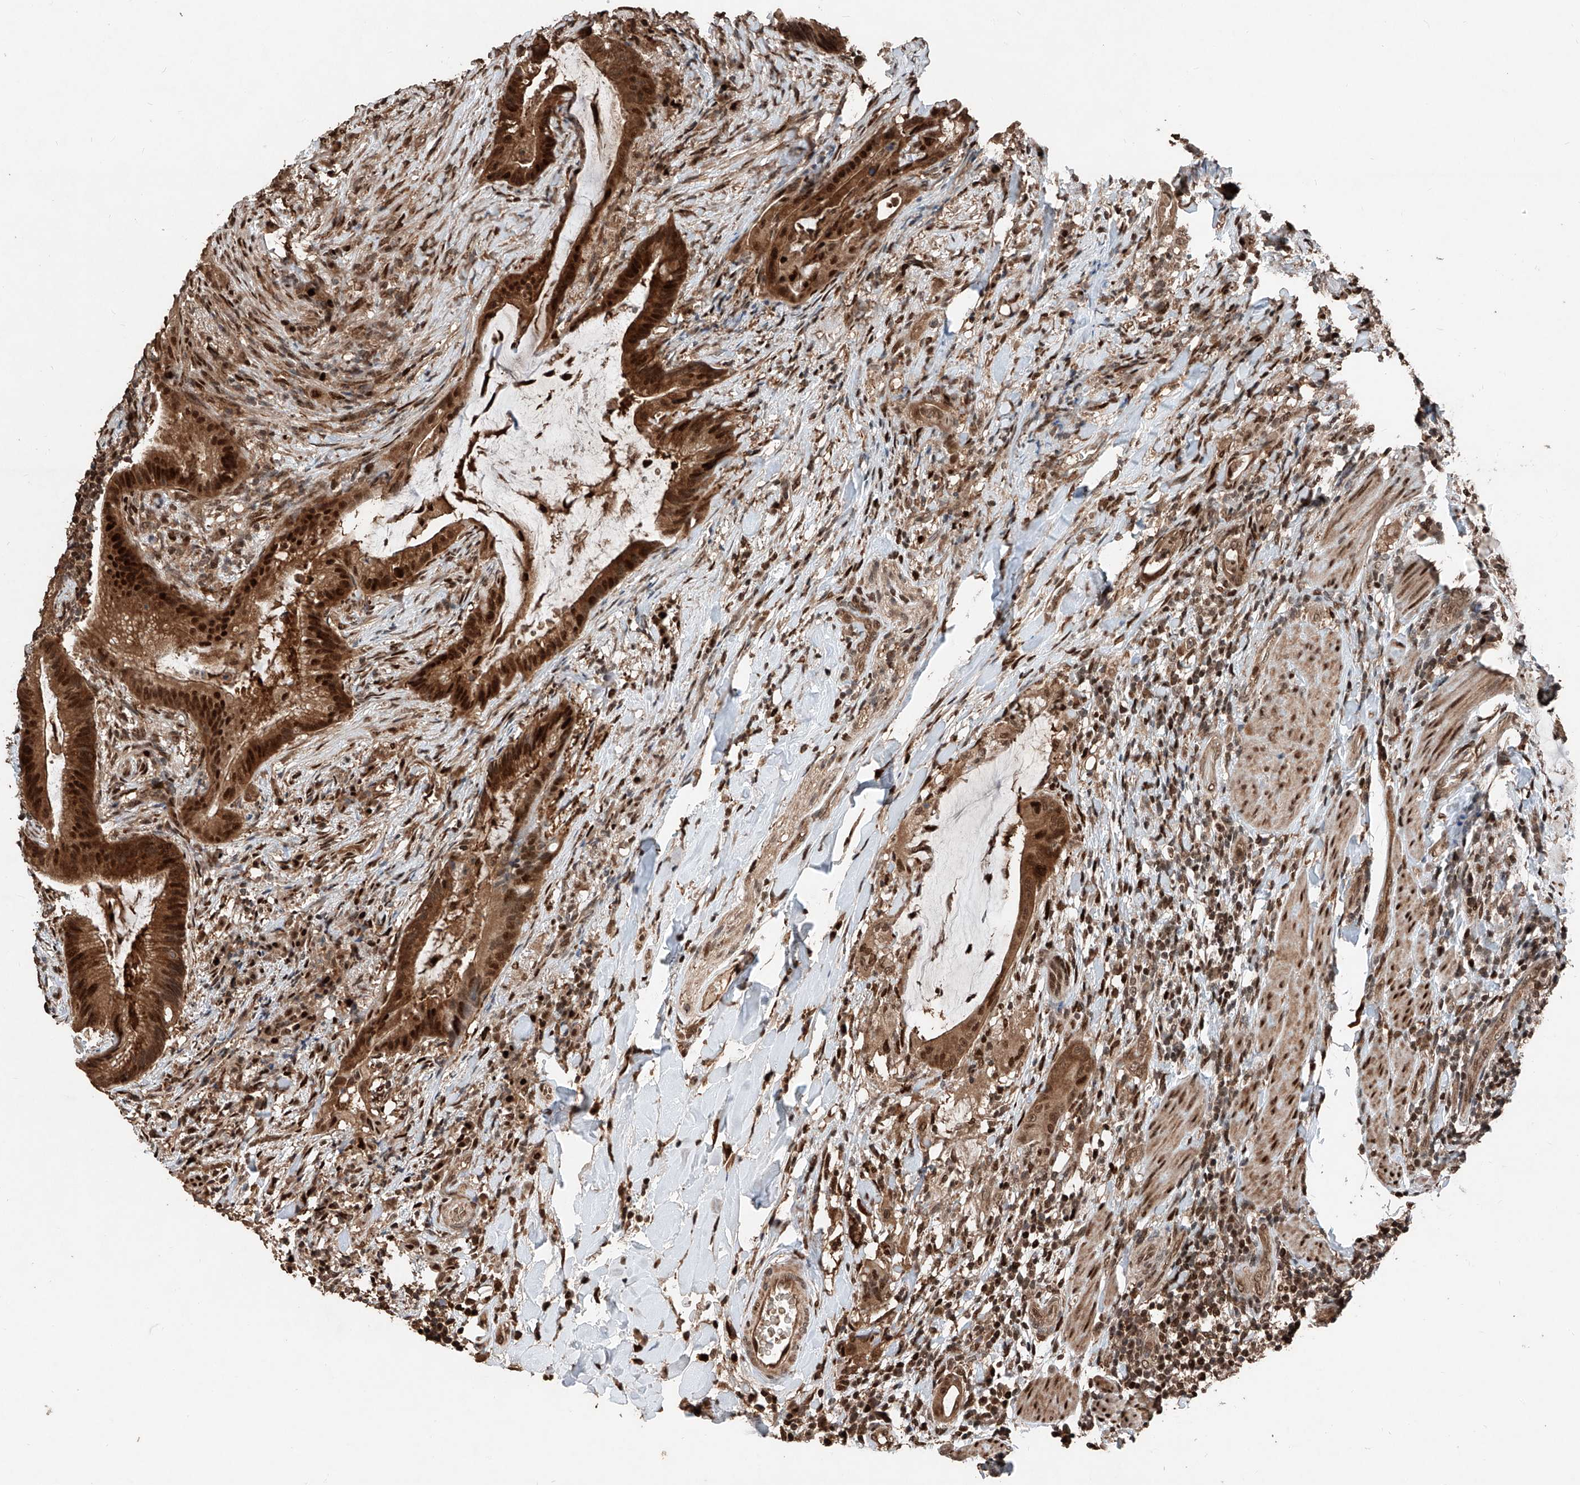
{"staining": {"intensity": "strong", "quantity": ">75%", "location": "cytoplasmic/membranous,nuclear"}, "tissue": "colorectal cancer", "cell_type": "Tumor cells", "image_type": "cancer", "snomed": [{"axis": "morphology", "description": "Adenocarcinoma, NOS"}, {"axis": "topography", "description": "Colon"}], "caption": "Adenocarcinoma (colorectal) was stained to show a protein in brown. There is high levels of strong cytoplasmic/membranous and nuclear positivity in about >75% of tumor cells. The protein of interest is stained brown, and the nuclei are stained in blue (DAB IHC with brightfield microscopy, high magnification).", "gene": "RMND1", "patient": {"sex": "female", "age": 66}}